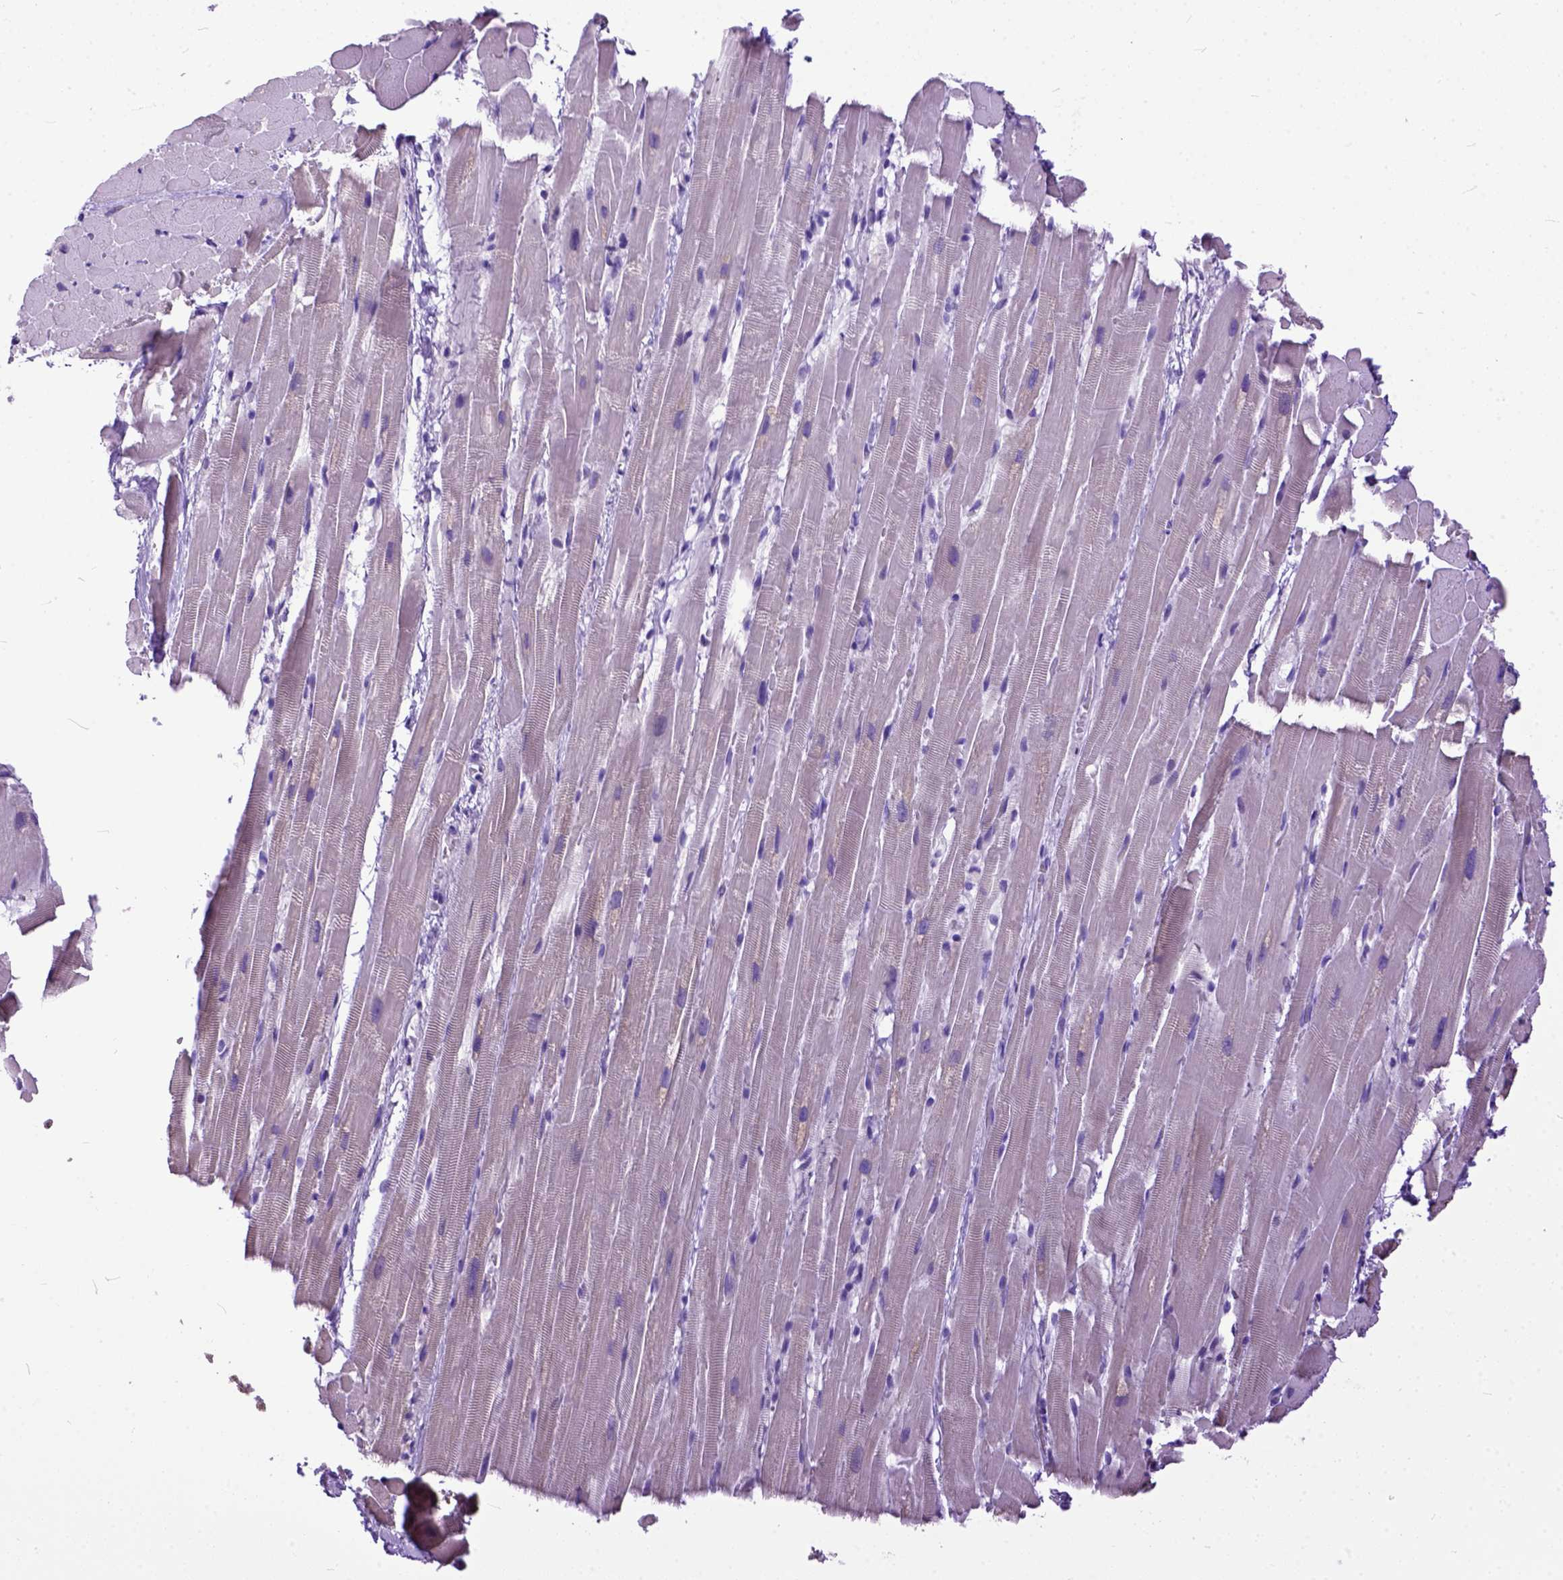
{"staining": {"intensity": "negative", "quantity": "none", "location": "none"}, "tissue": "heart muscle", "cell_type": "Cardiomyocytes", "image_type": "normal", "snomed": [{"axis": "morphology", "description": "Normal tissue, NOS"}, {"axis": "topography", "description": "Heart"}], "caption": "The histopathology image displays no significant positivity in cardiomyocytes of heart muscle. (Brightfield microscopy of DAB immunohistochemistry (IHC) at high magnification).", "gene": "CRB1", "patient": {"sex": "male", "age": 37}}